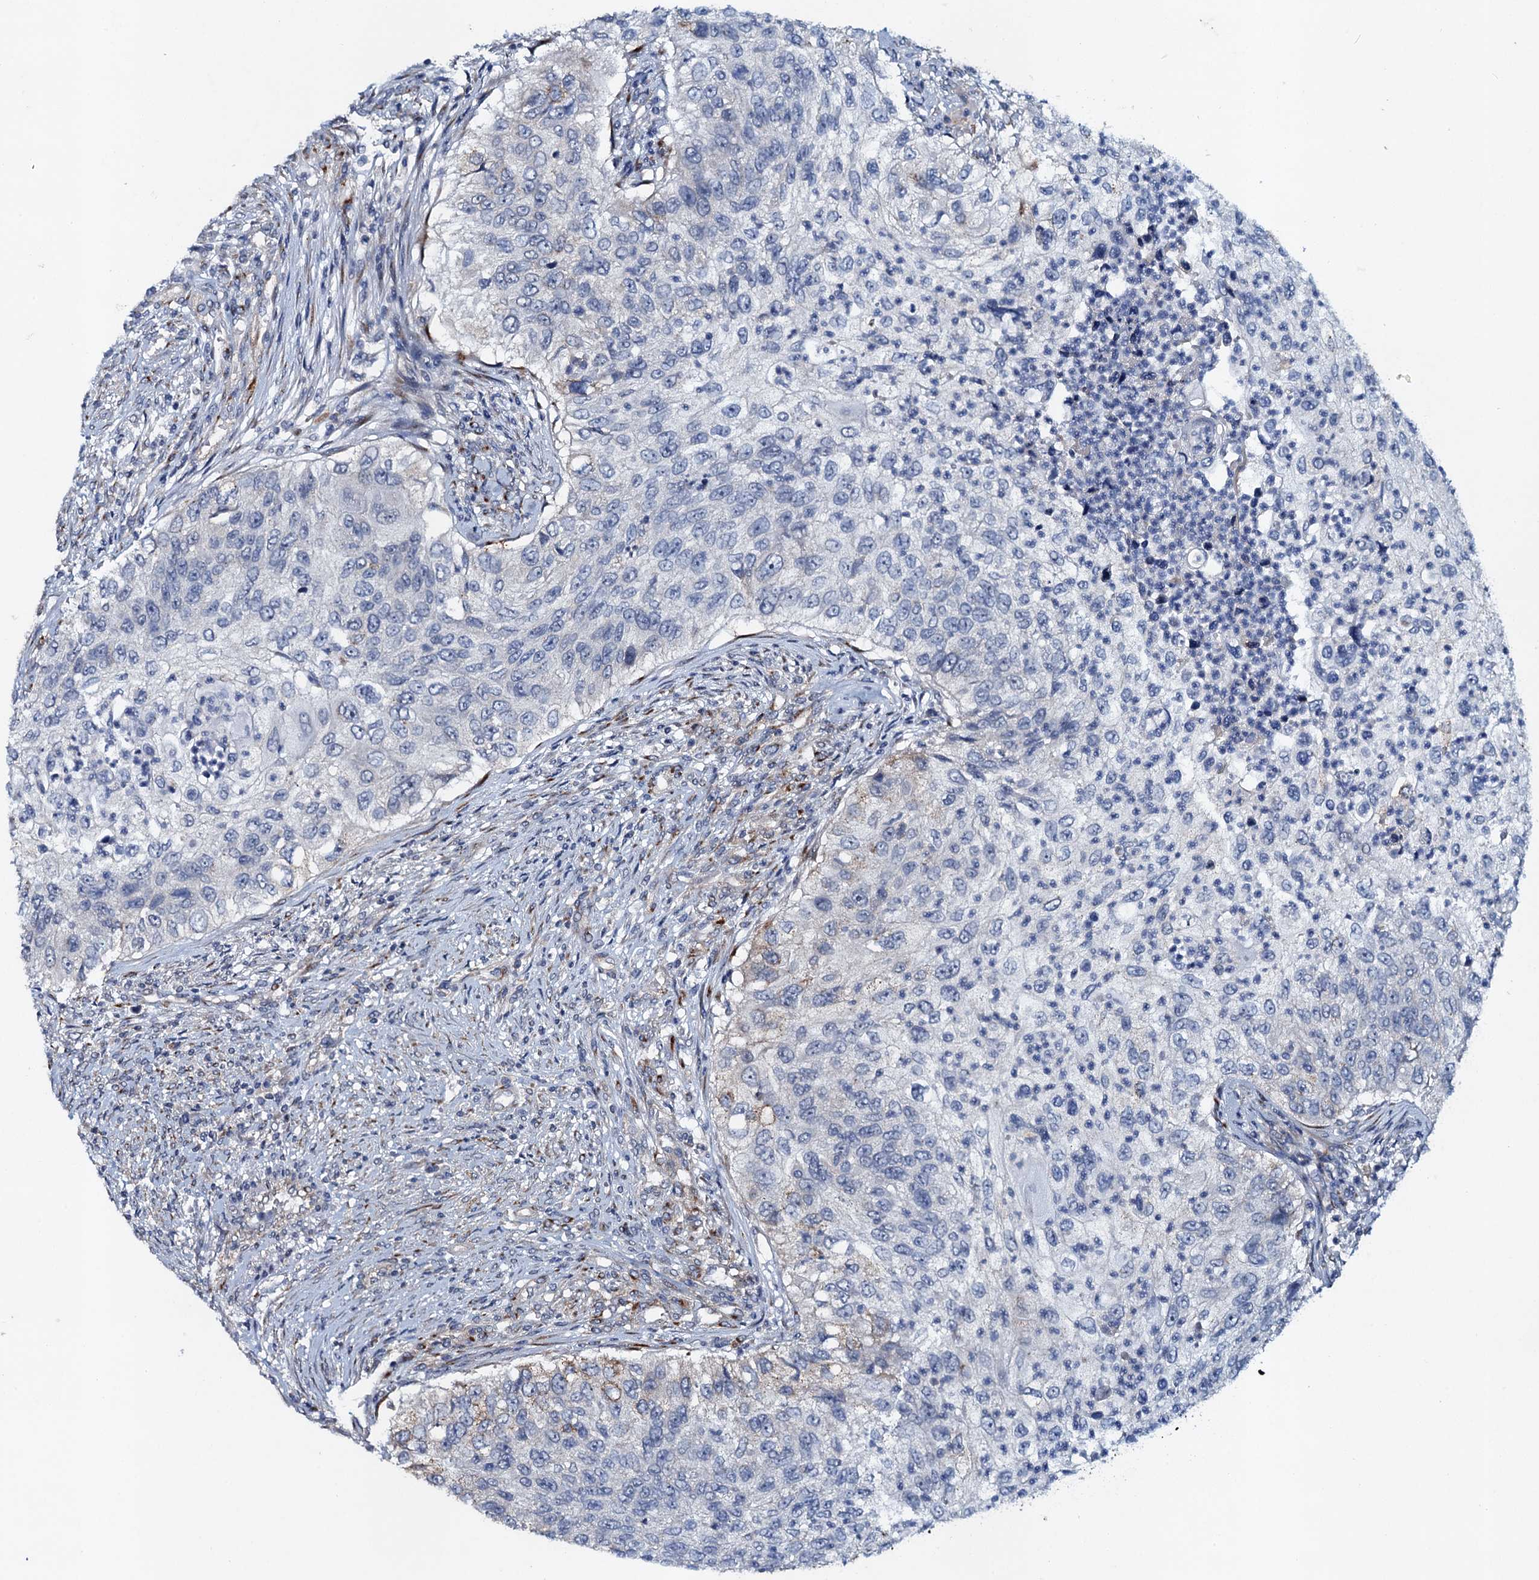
{"staining": {"intensity": "weak", "quantity": "<25%", "location": "cytoplasmic/membranous"}, "tissue": "urothelial cancer", "cell_type": "Tumor cells", "image_type": "cancer", "snomed": [{"axis": "morphology", "description": "Urothelial carcinoma, High grade"}, {"axis": "topography", "description": "Urinary bladder"}], "caption": "Immunohistochemical staining of human urothelial cancer reveals no significant positivity in tumor cells. The staining is performed using DAB (3,3'-diaminobenzidine) brown chromogen with nuclei counter-stained in using hematoxylin.", "gene": "NBEA", "patient": {"sex": "female", "age": 60}}